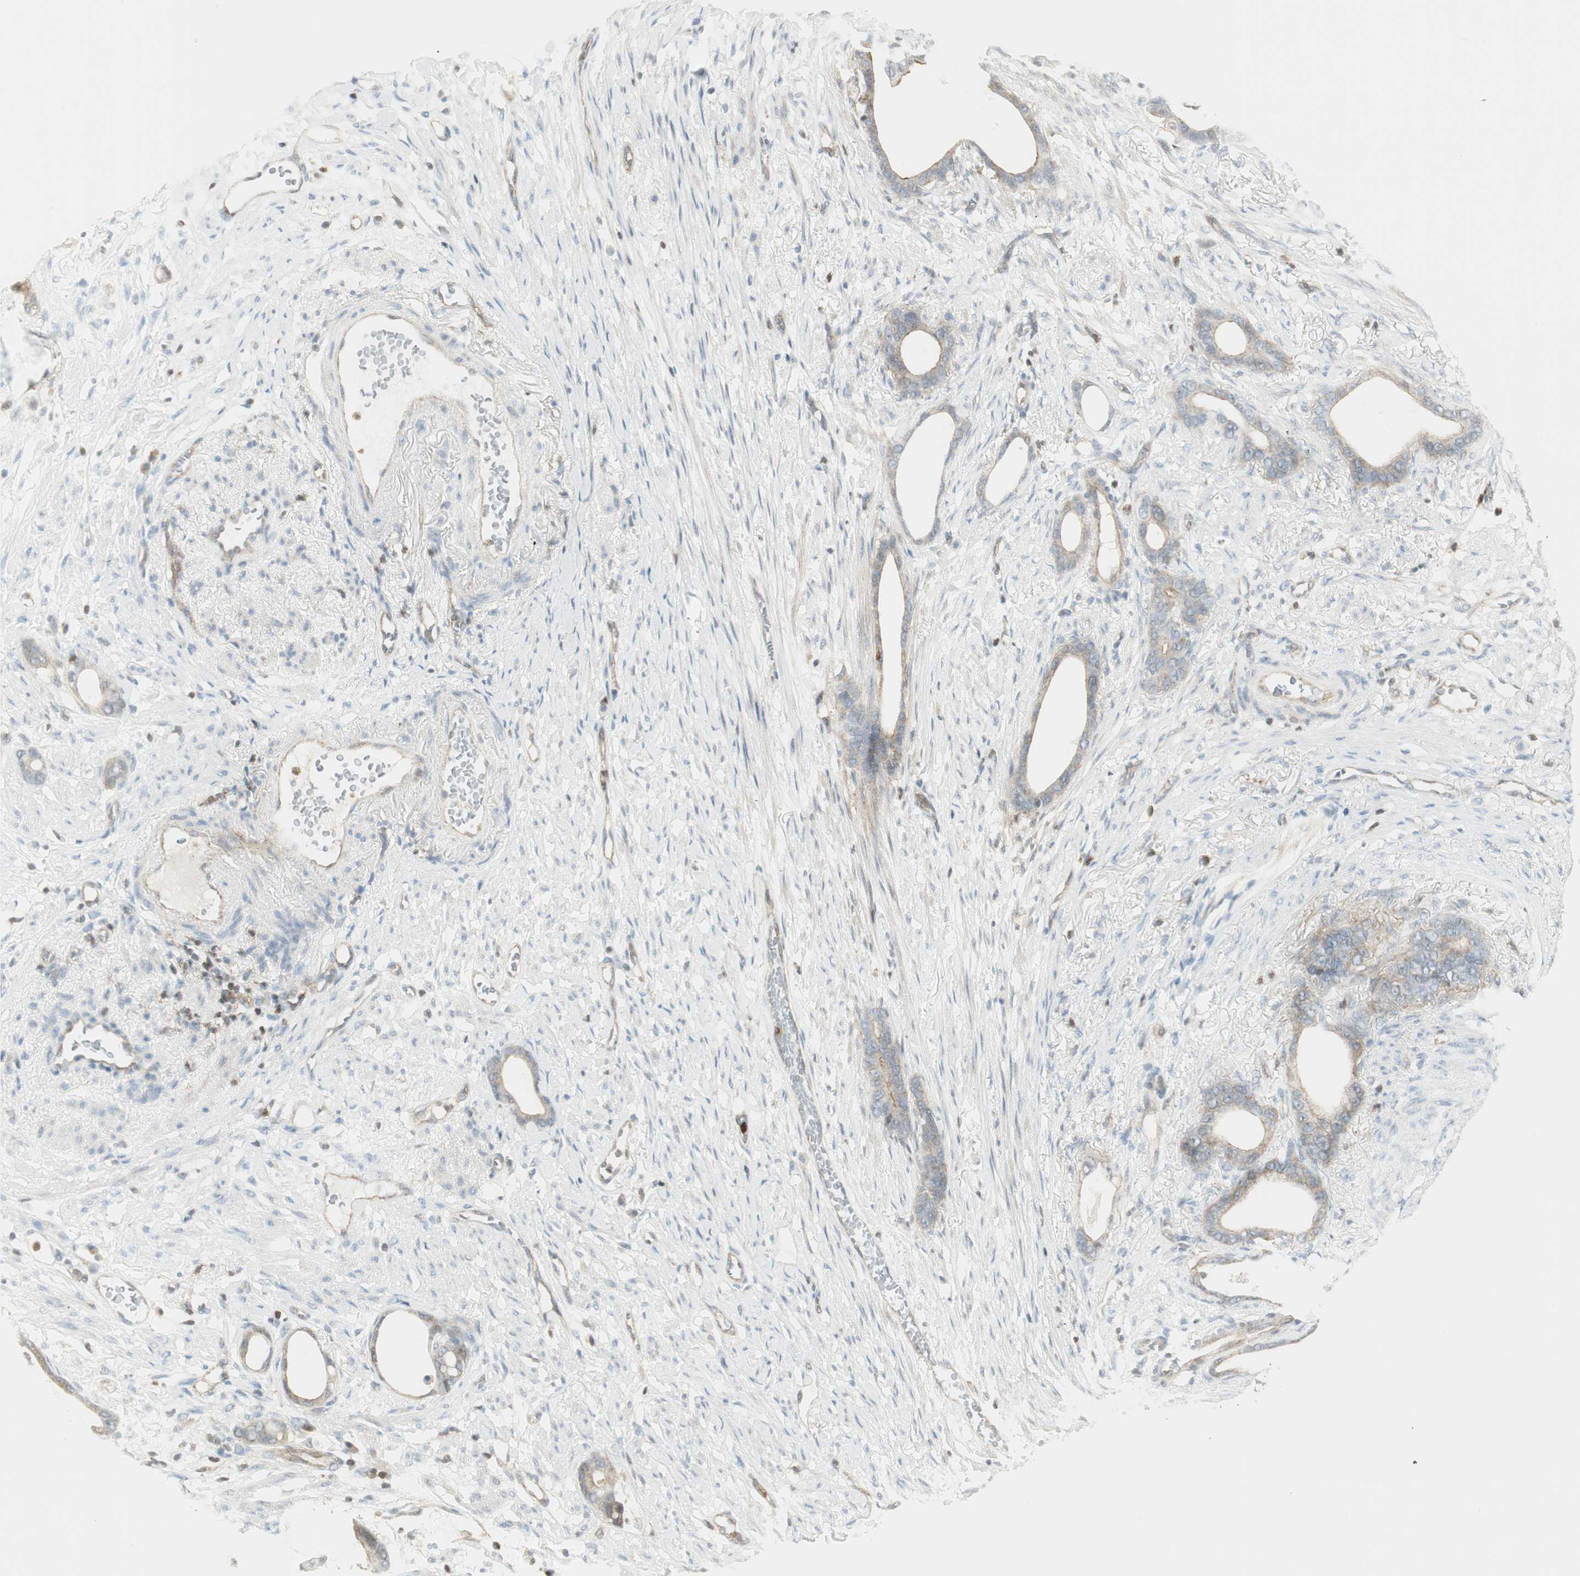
{"staining": {"intensity": "weak", "quantity": ">75%", "location": "cytoplasmic/membranous"}, "tissue": "stomach cancer", "cell_type": "Tumor cells", "image_type": "cancer", "snomed": [{"axis": "morphology", "description": "Adenocarcinoma, NOS"}, {"axis": "topography", "description": "Stomach"}], "caption": "Stomach adenocarcinoma stained for a protein demonstrates weak cytoplasmic/membranous positivity in tumor cells.", "gene": "PPP1CA", "patient": {"sex": "female", "age": 75}}